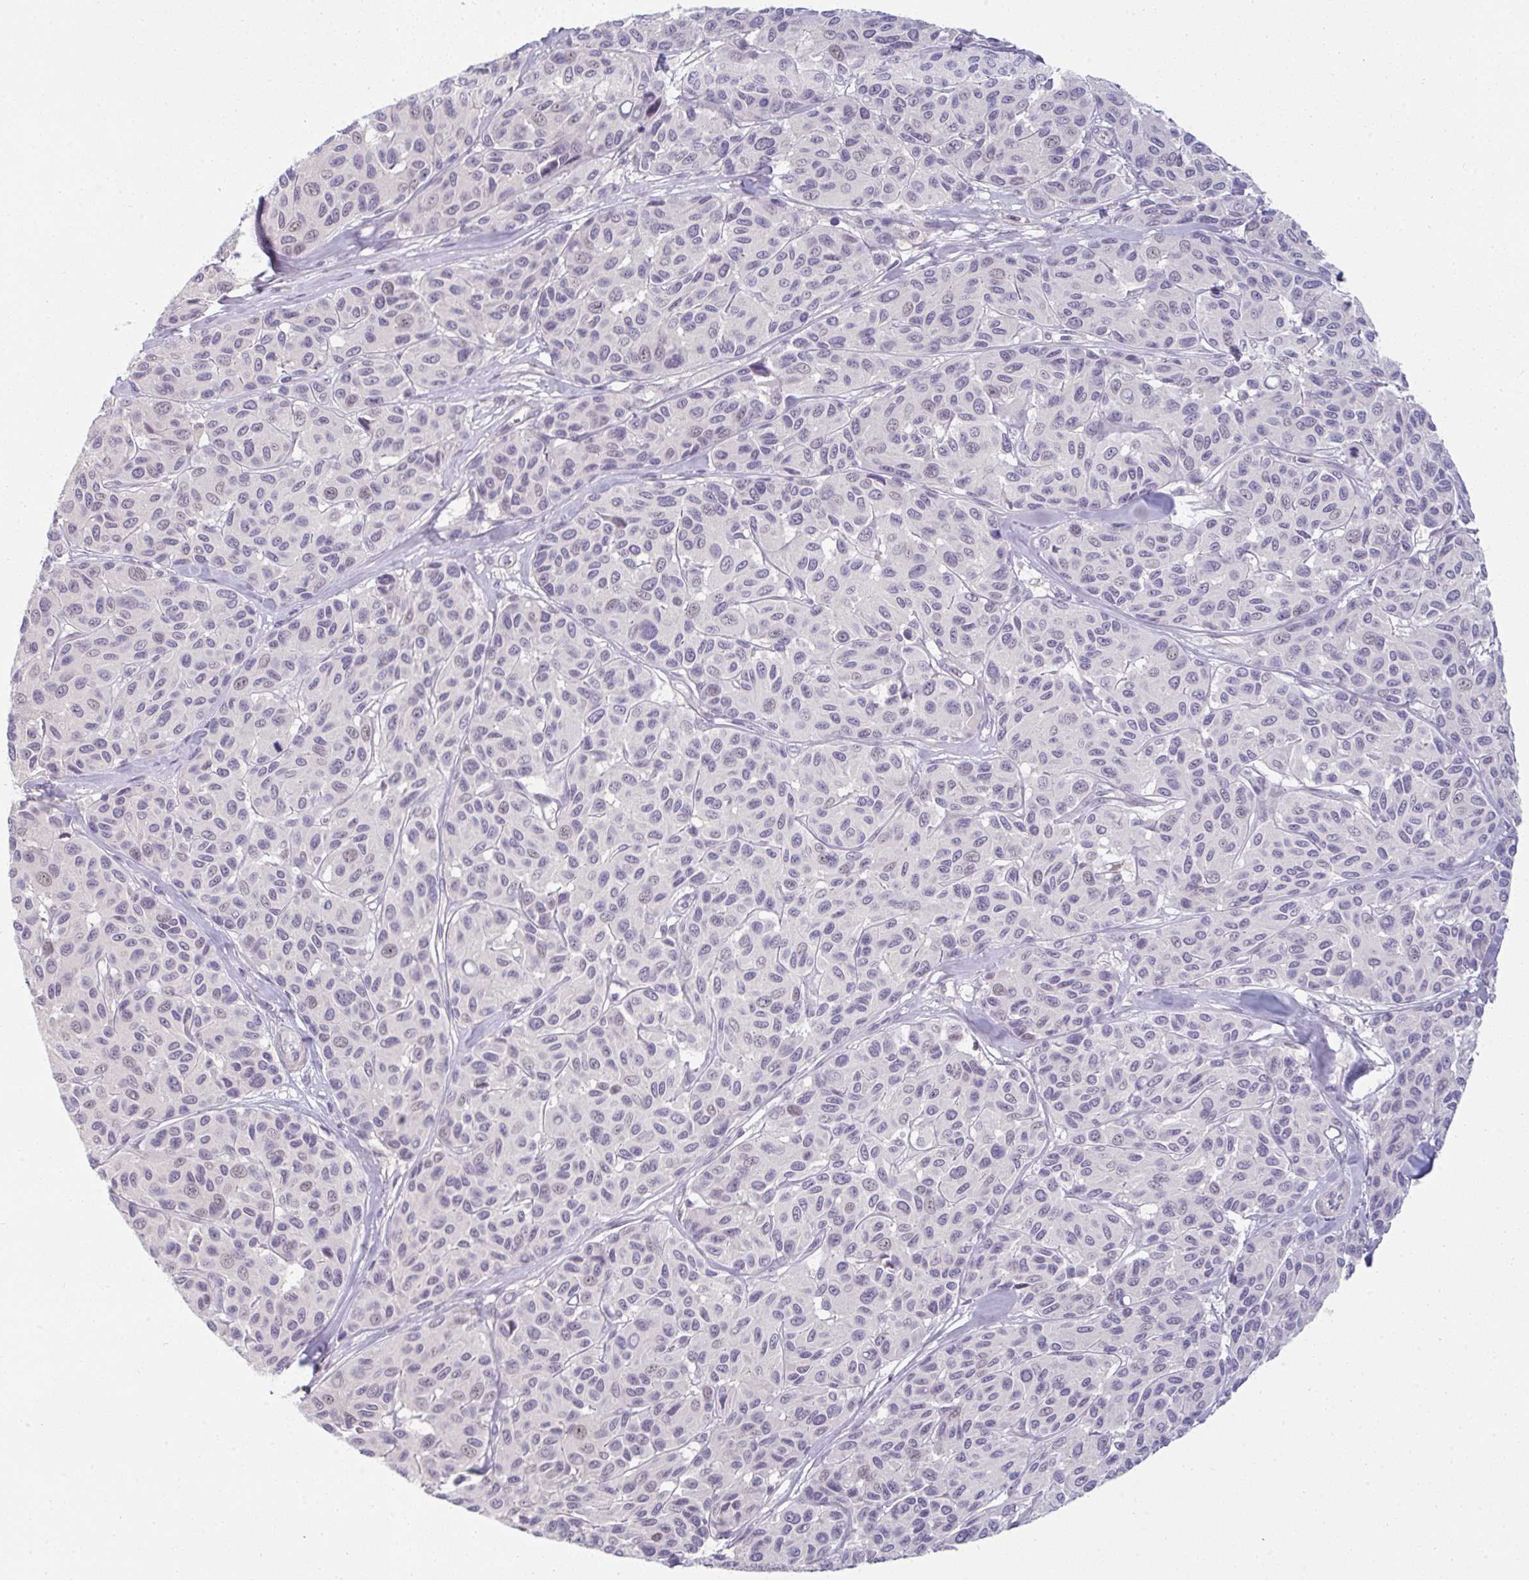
{"staining": {"intensity": "negative", "quantity": "none", "location": "none"}, "tissue": "melanoma", "cell_type": "Tumor cells", "image_type": "cancer", "snomed": [{"axis": "morphology", "description": "Malignant melanoma, NOS"}, {"axis": "topography", "description": "Skin"}], "caption": "An IHC photomicrograph of malignant melanoma is shown. There is no staining in tumor cells of malignant melanoma. Nuclei are stained in blue.", "gene": "PPFIA4", "patient": {"sex": "female", "age": 66}}